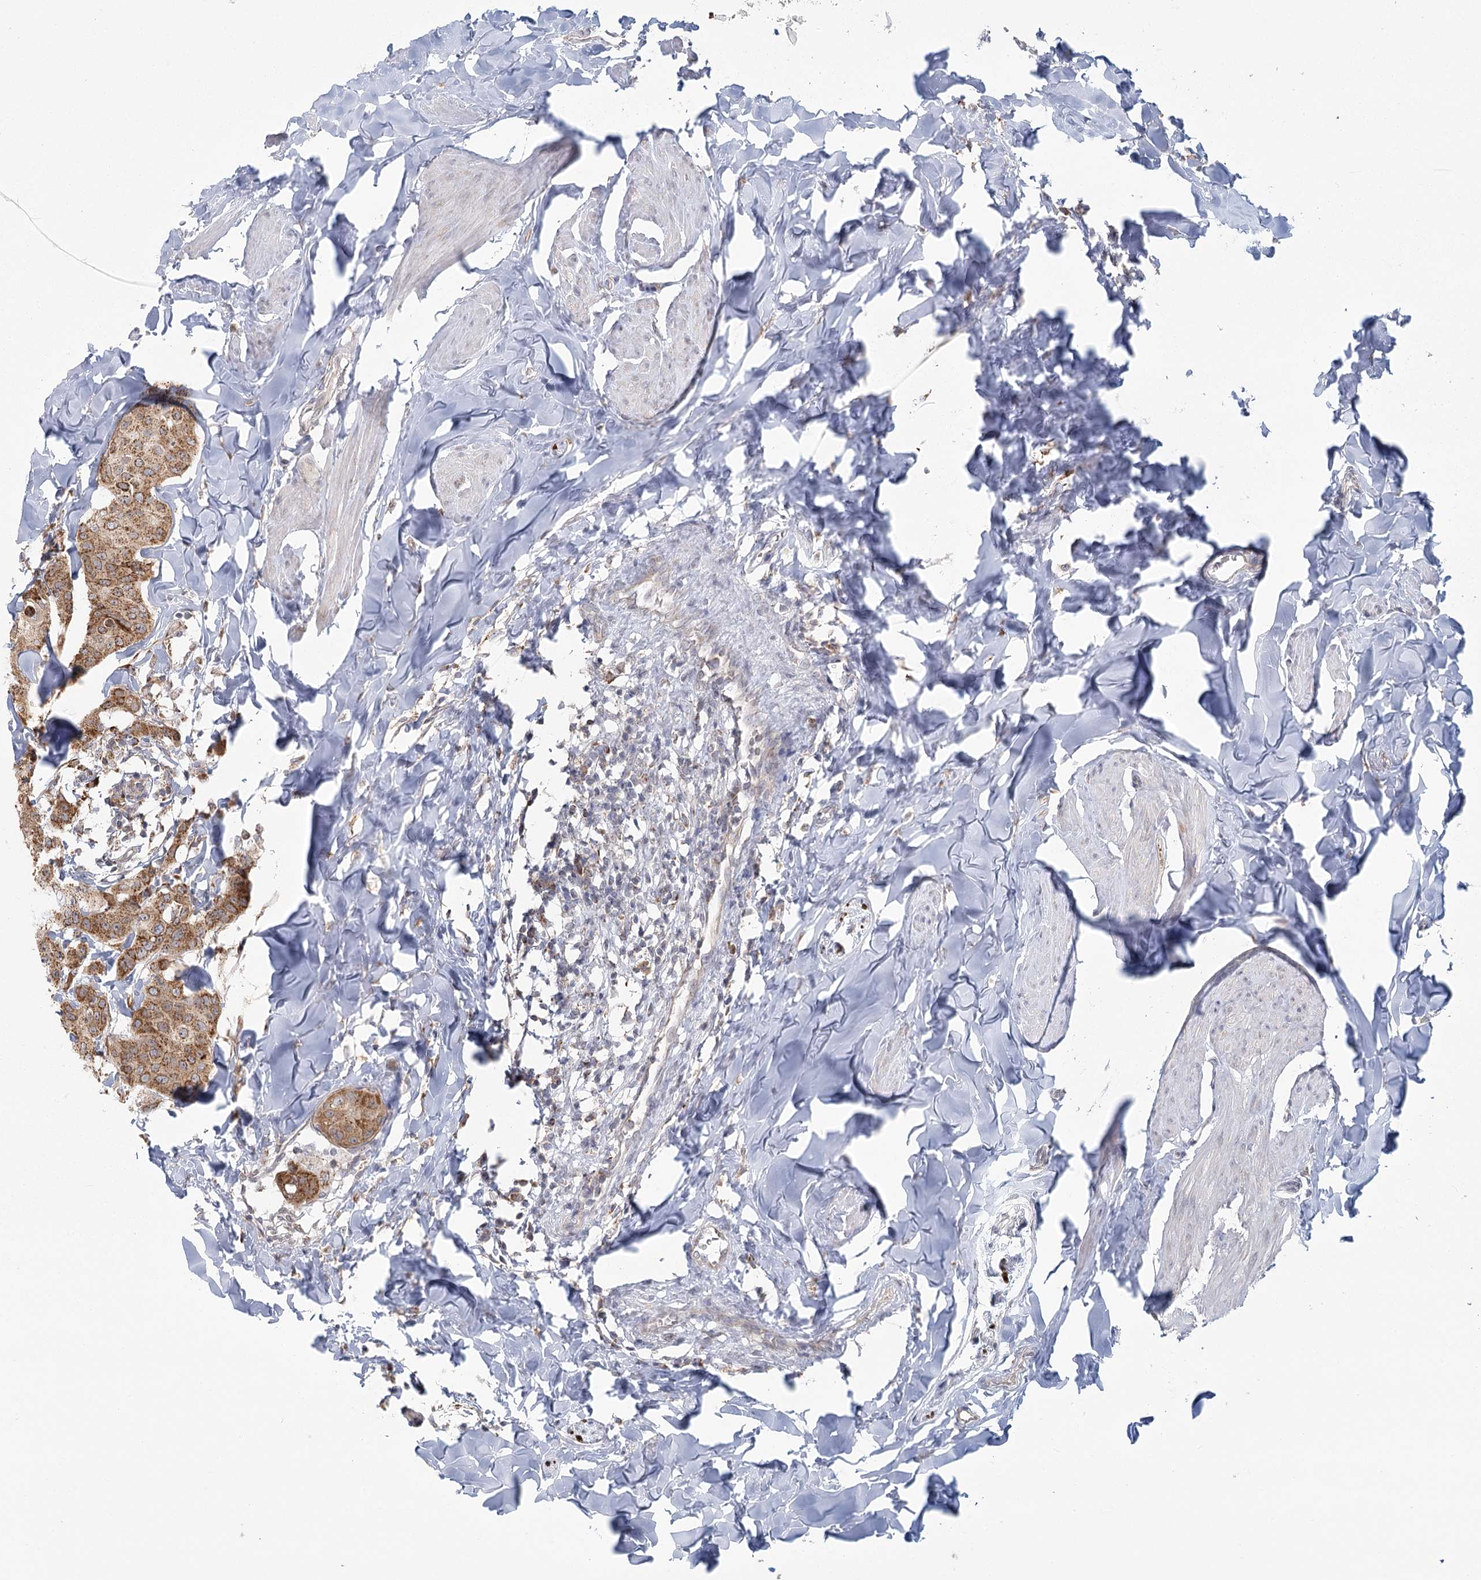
{"staining": {"intensity": "moderate", "quantity": ">75%", "location": "cytoplasmic/membranous"}, "tissue": "breast cancer", "cell_type": "Tumor cells", "image_type": "cancer", "snomed": [{"axis": "morphology", "description": "Duct carcinoma"}, {"axis": "topography", "description": "Breast"}], "caption": "DAB (3,3'-diaminobenzidine) immunohistochemical staining of invasive ductal carcinoma (breast) shows moderate cytoplasmic/membranous protein expression in approximately >75% of tumor cells. Using DAB (3,3'-diaminobenzidine) (brown) and hematoxylin (blue) stains, captured at high magnification using brightfield microscopy.", "gene": "LACTB", "patient": {"sex": "female", "age": 40}}